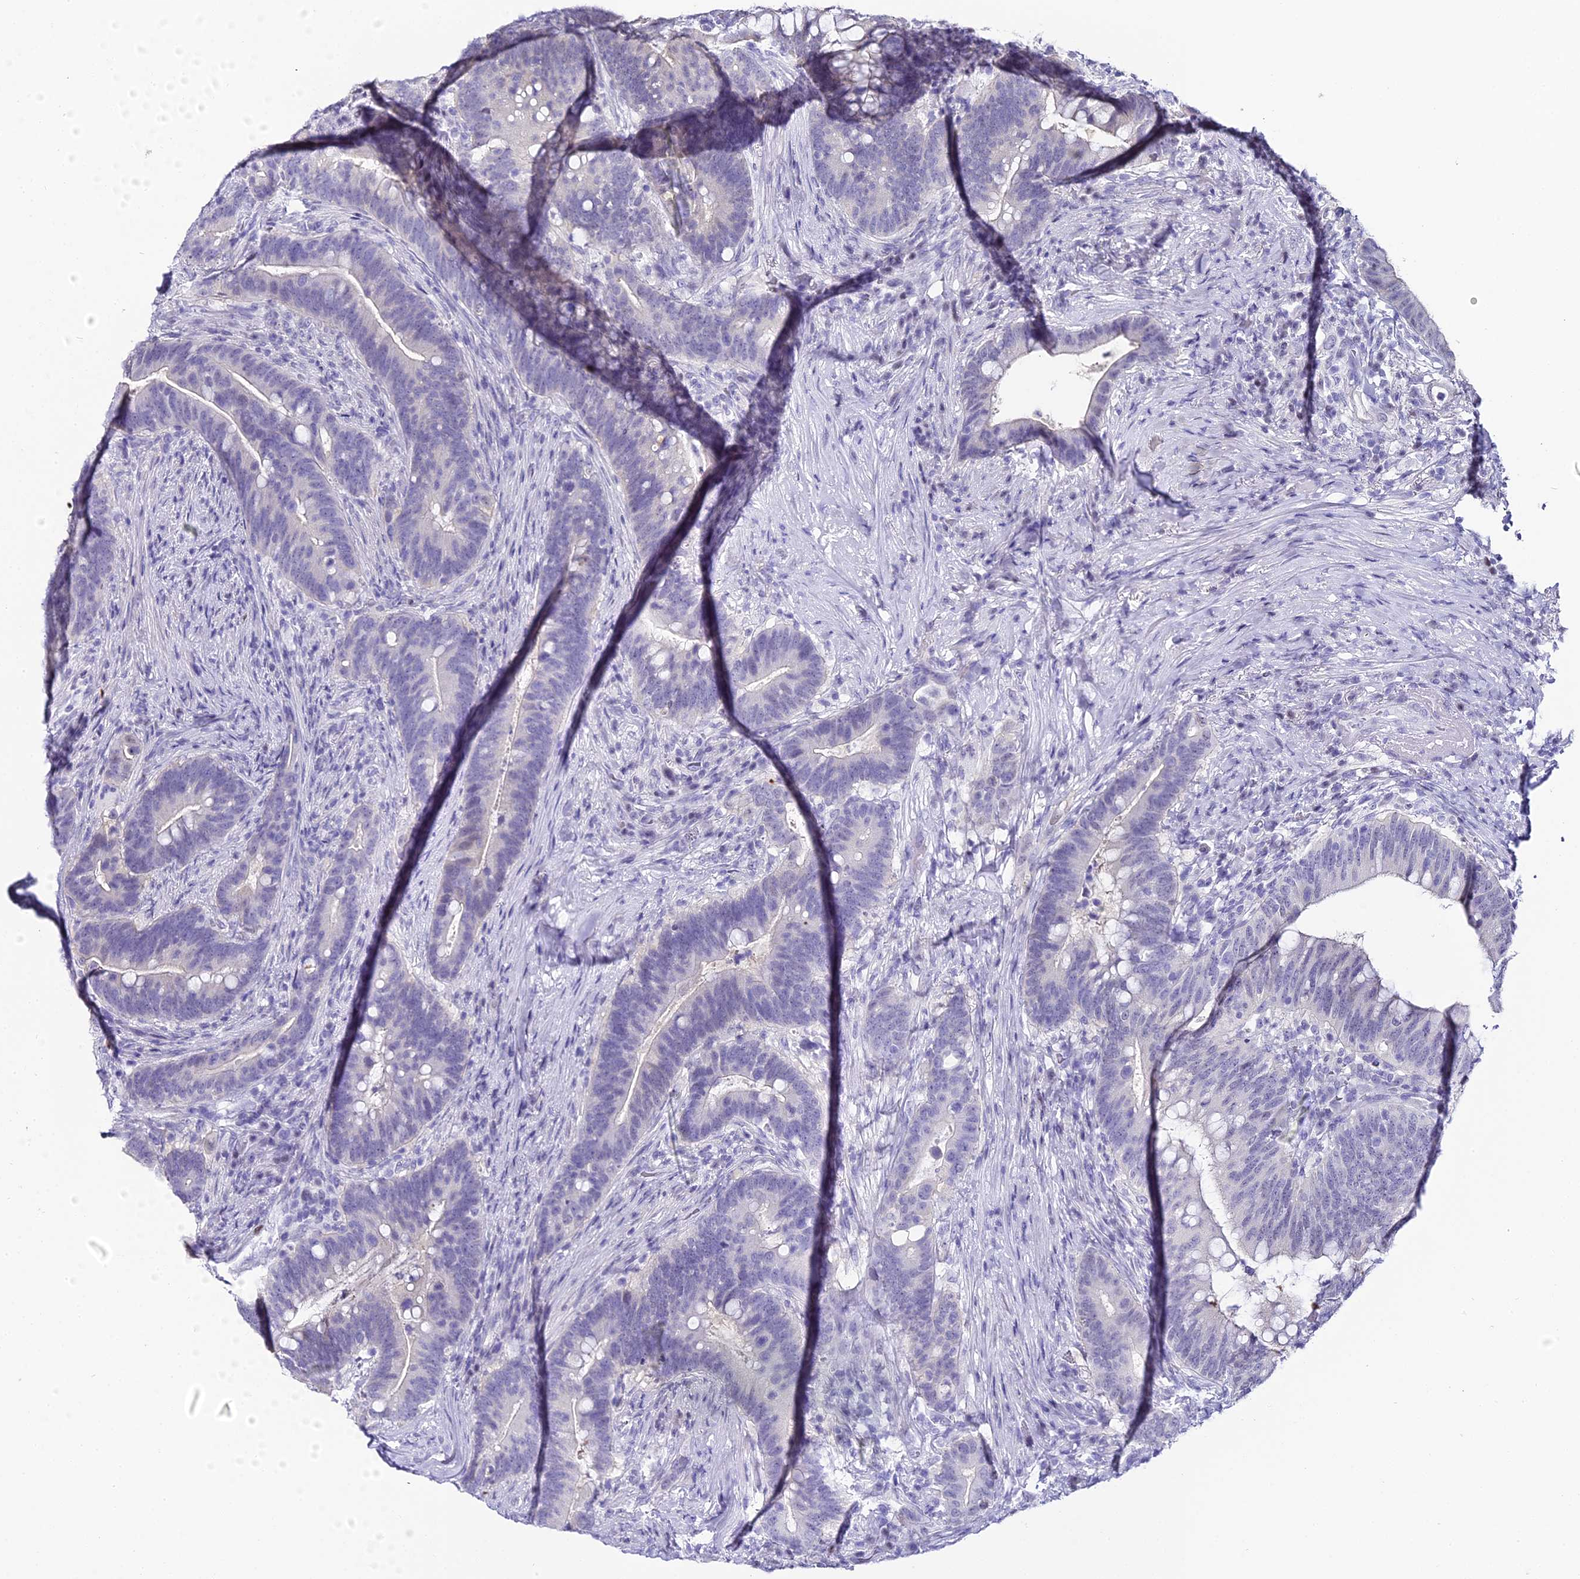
{"staining": {"intensity": "negative", "quantity": "none", "location": "none"}, "tissue": "colorectal cancer", "cell_type": "Tumor cells", "image_type": "cancer", "snomed": [{"axis": "morphology", "description": "Adenocarcinoma, NOS"}, {"axis": "topography", "description": "Colon"}], "caption": "A histopathology image of adenocarcinoma (colorectal) stained for a protein shows no brown staining in tumor cells.", "gene": "ABHD14A-ACY1", "patient": {"sex": "female", "age": 66}}